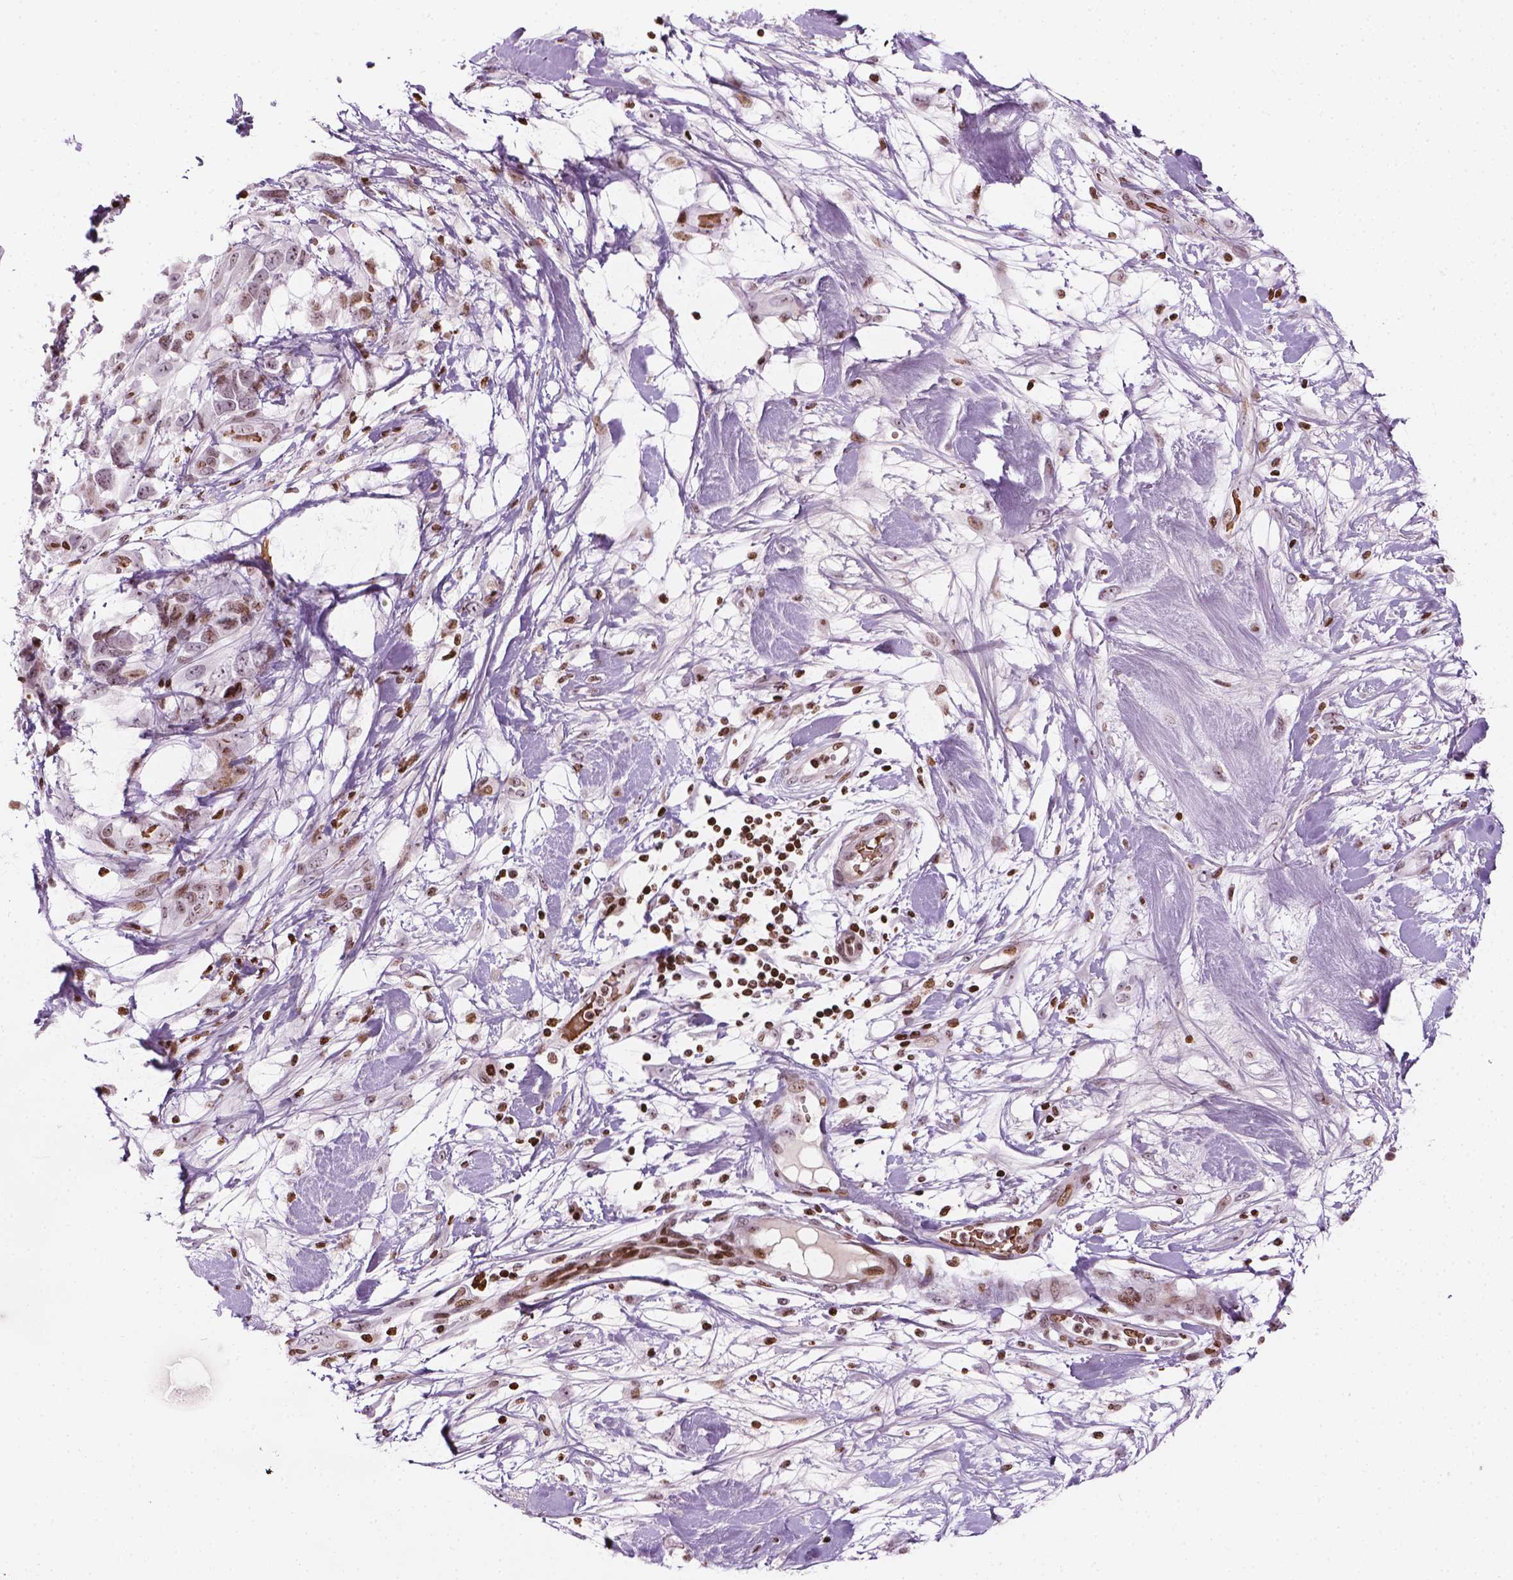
{"staining": {"intensity": "moderate", "quantity": "<25%", "location": "nuclear"}, "tissue": "melanoma", "cell_type": "Tumor cells", "image_type": "cancer", "snomed": [{"axis": "morphology", "description": "Malignant melanoma, Metastatic site"}, {"axis": "topography", "description": "Skin"}], "caption": "Tumor cells demonstrate moderate nuclear positivity in approximately <25% of cells in melanoma.", "gene": "PIP4K2A", "patient": {"sex": "male", "age": 84}}